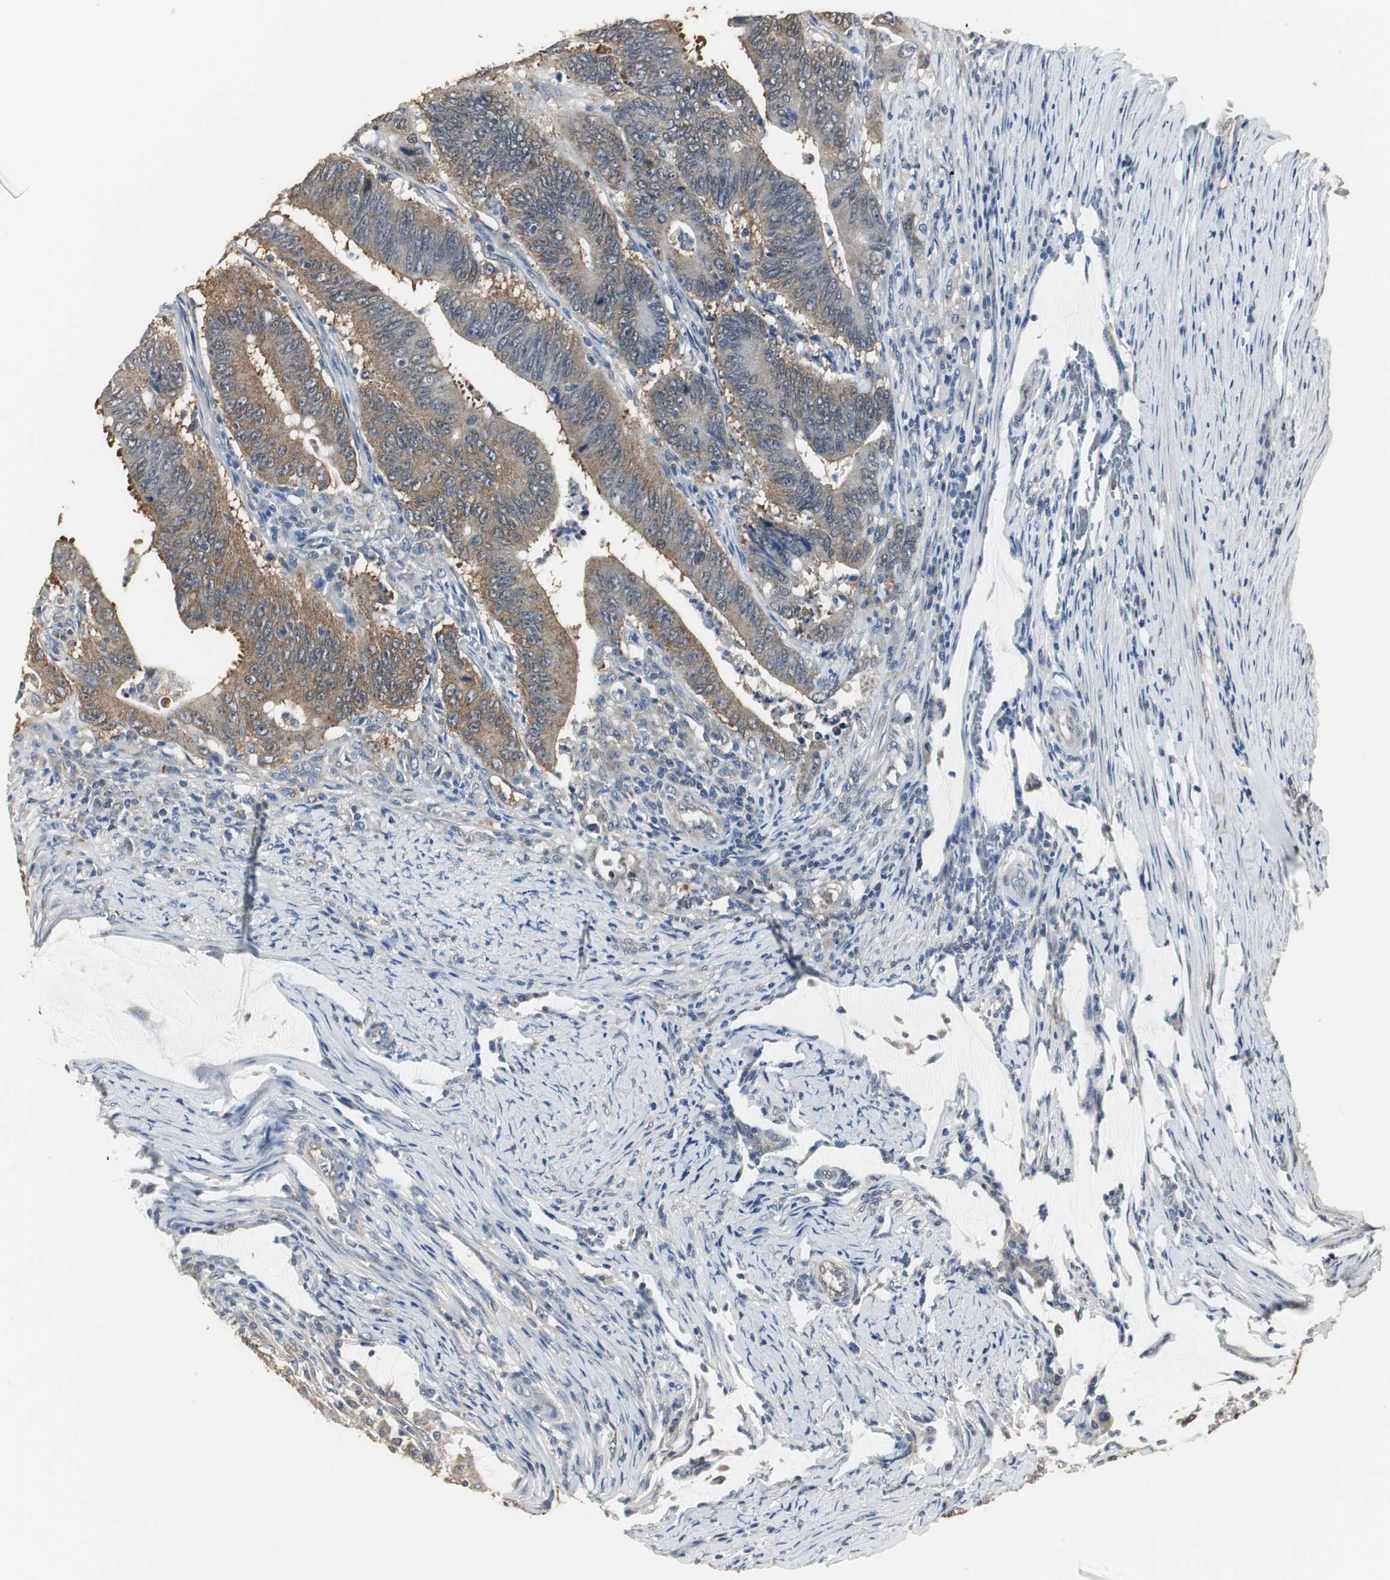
{"staining": {"intensity": "moderate", "quantity": ">75%", "location": "cytoplasmic/membranous"}, "tissue": "colorectal cancer", "cell_type": "Tumor cells", "image_type": "cancer", "snomed": [{"axis": "morphology", "description": "Adenocarcinoma, NOS"}, {"axis": "topography", "description": "Colon"}], "caption": "High-power microscopy captured an IHC image of adenocarcinoma (colorectal), revealing moderate cytoplasmic/membranous positivity in approximately >75% of tumor cells.", "gene": "CCT5", "patient": {"sex": "male", "age": 45}}